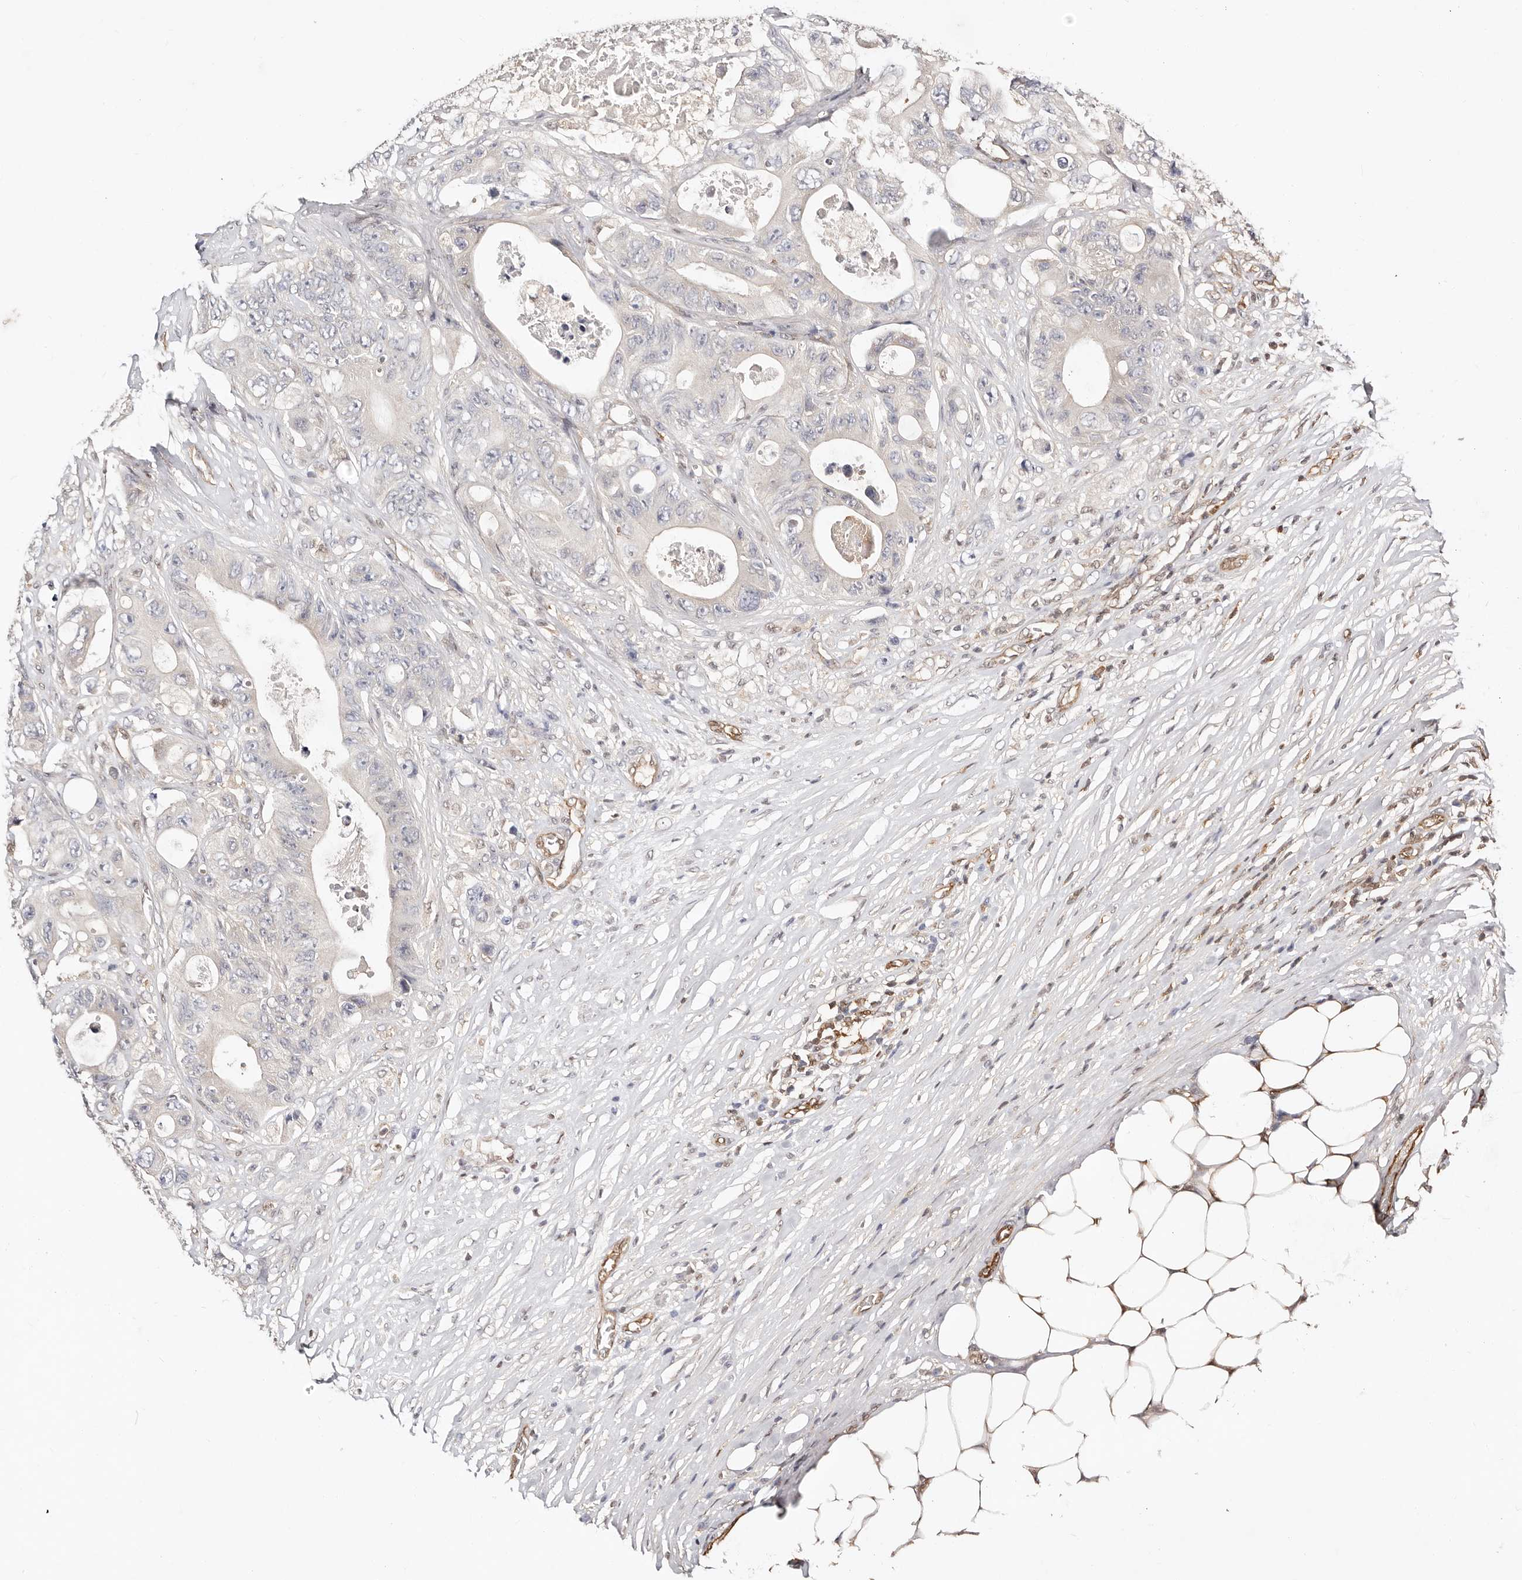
{"staining": {"intensity": "negative", "quantity": "none", "location": "none"}, "tissue": "colorectal cancer", "cell_type": "Tumor cells", "image_type": "cancer", "snomed": [{"axis": "morphology", "description": "Adenocarcinoma, NOS"}, {"axis": "topography", "description": "Colon"}], "caption": "The image displays no significant expression in tumor cells of colorectal cancer.", "gene": "STAT5A", "patient": {"sex": "female", "age": 46}}